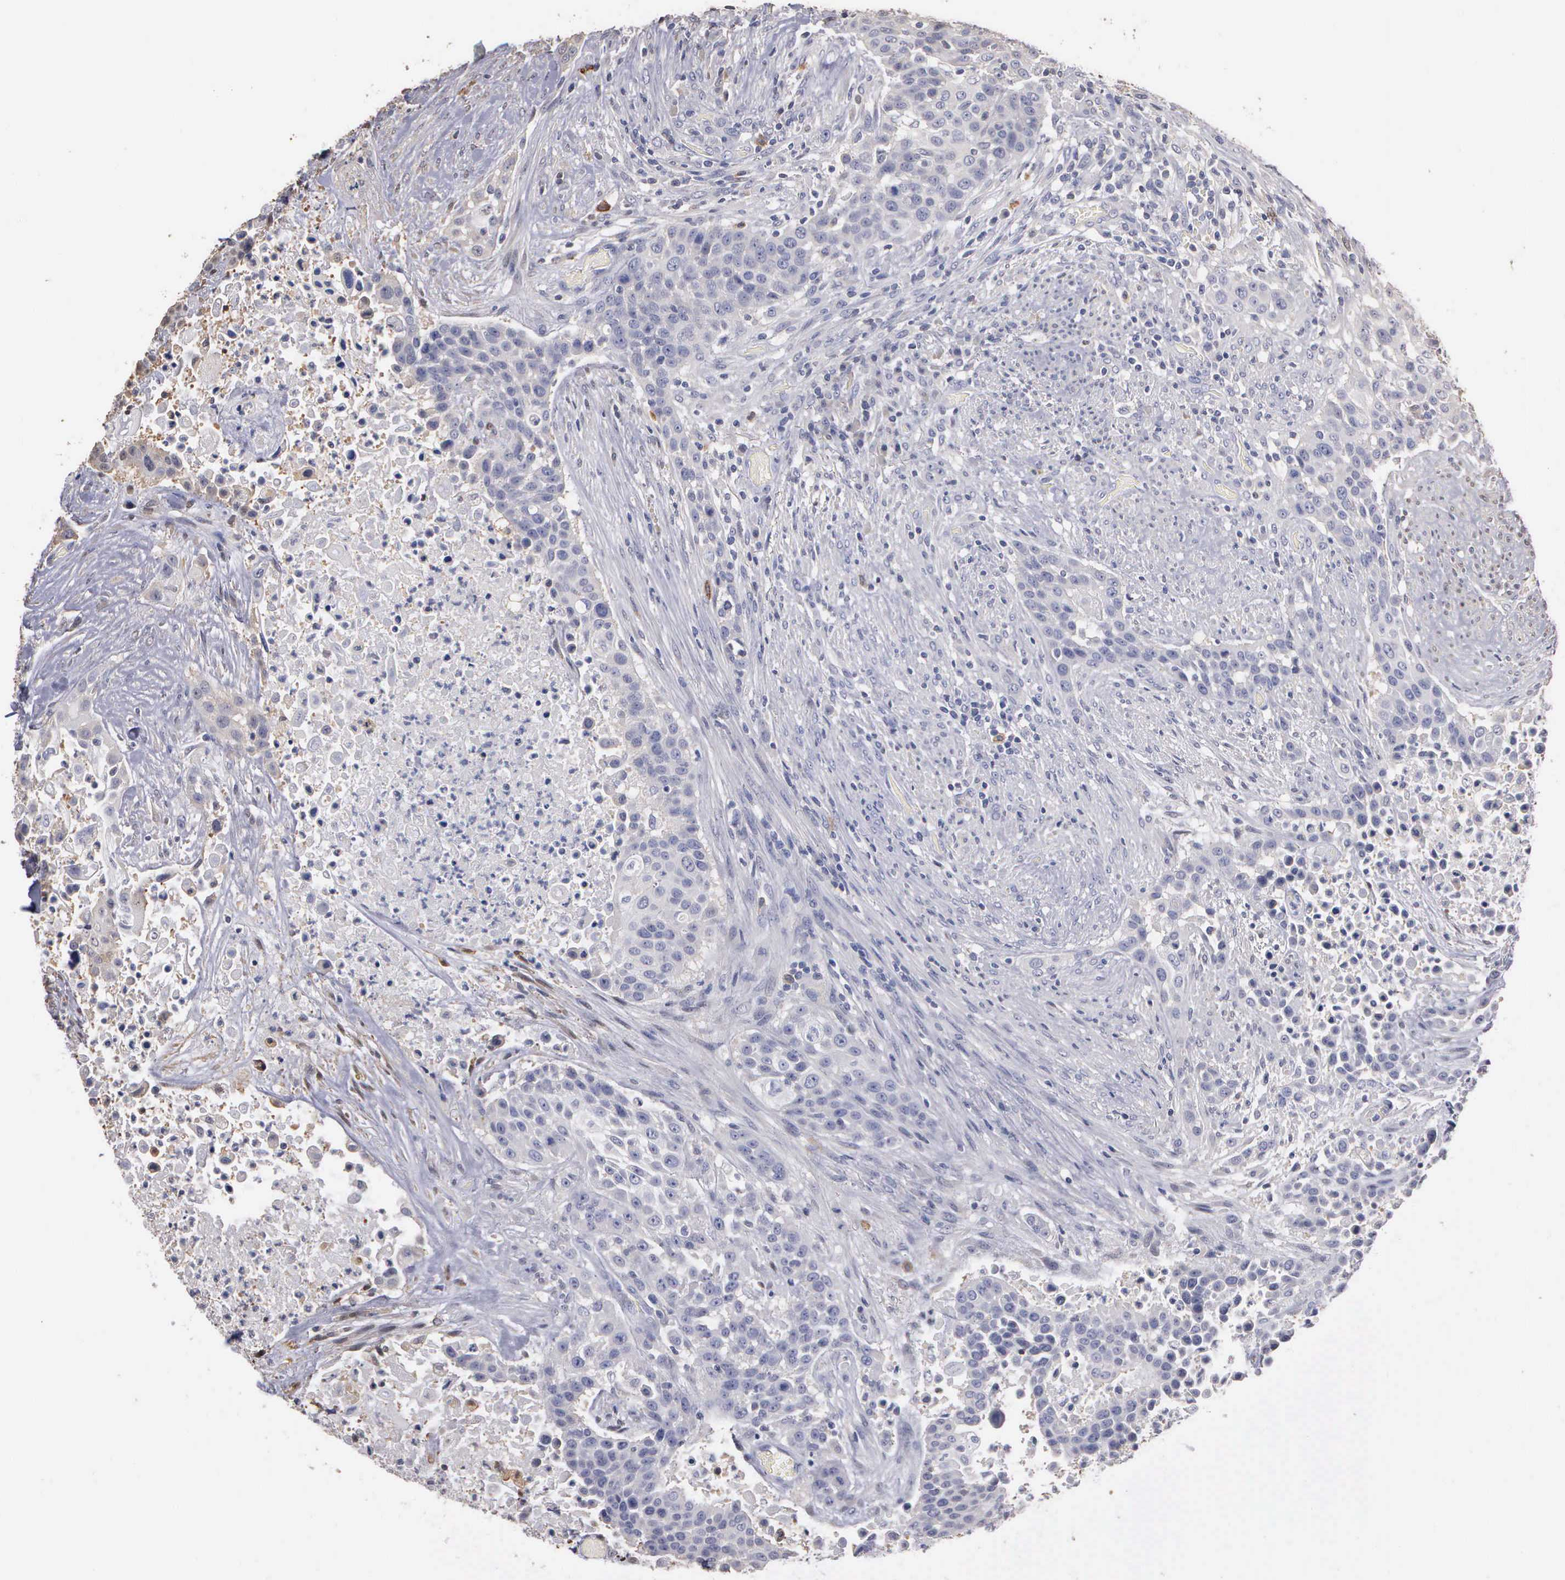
{"staining": {"intensity": "negative", "quantity": "none", "location": "none"}, "tissue": "urothelial cancer", "cell_type": "Tumor cells", "image_type": "cancer", "snomed": [{"axis": "morphology", "description": "Urothelial carcinoma, High grade"}, {"axis": "topography", "description": "Urinary bladder"}], "caption": "DAB immunohistochemical staining of high-grade urothelial carcinoma demonstrates no significant positivity in tumor cells.", "gene": "ENO3", "patient": {"sex": "male", "age": 74}}